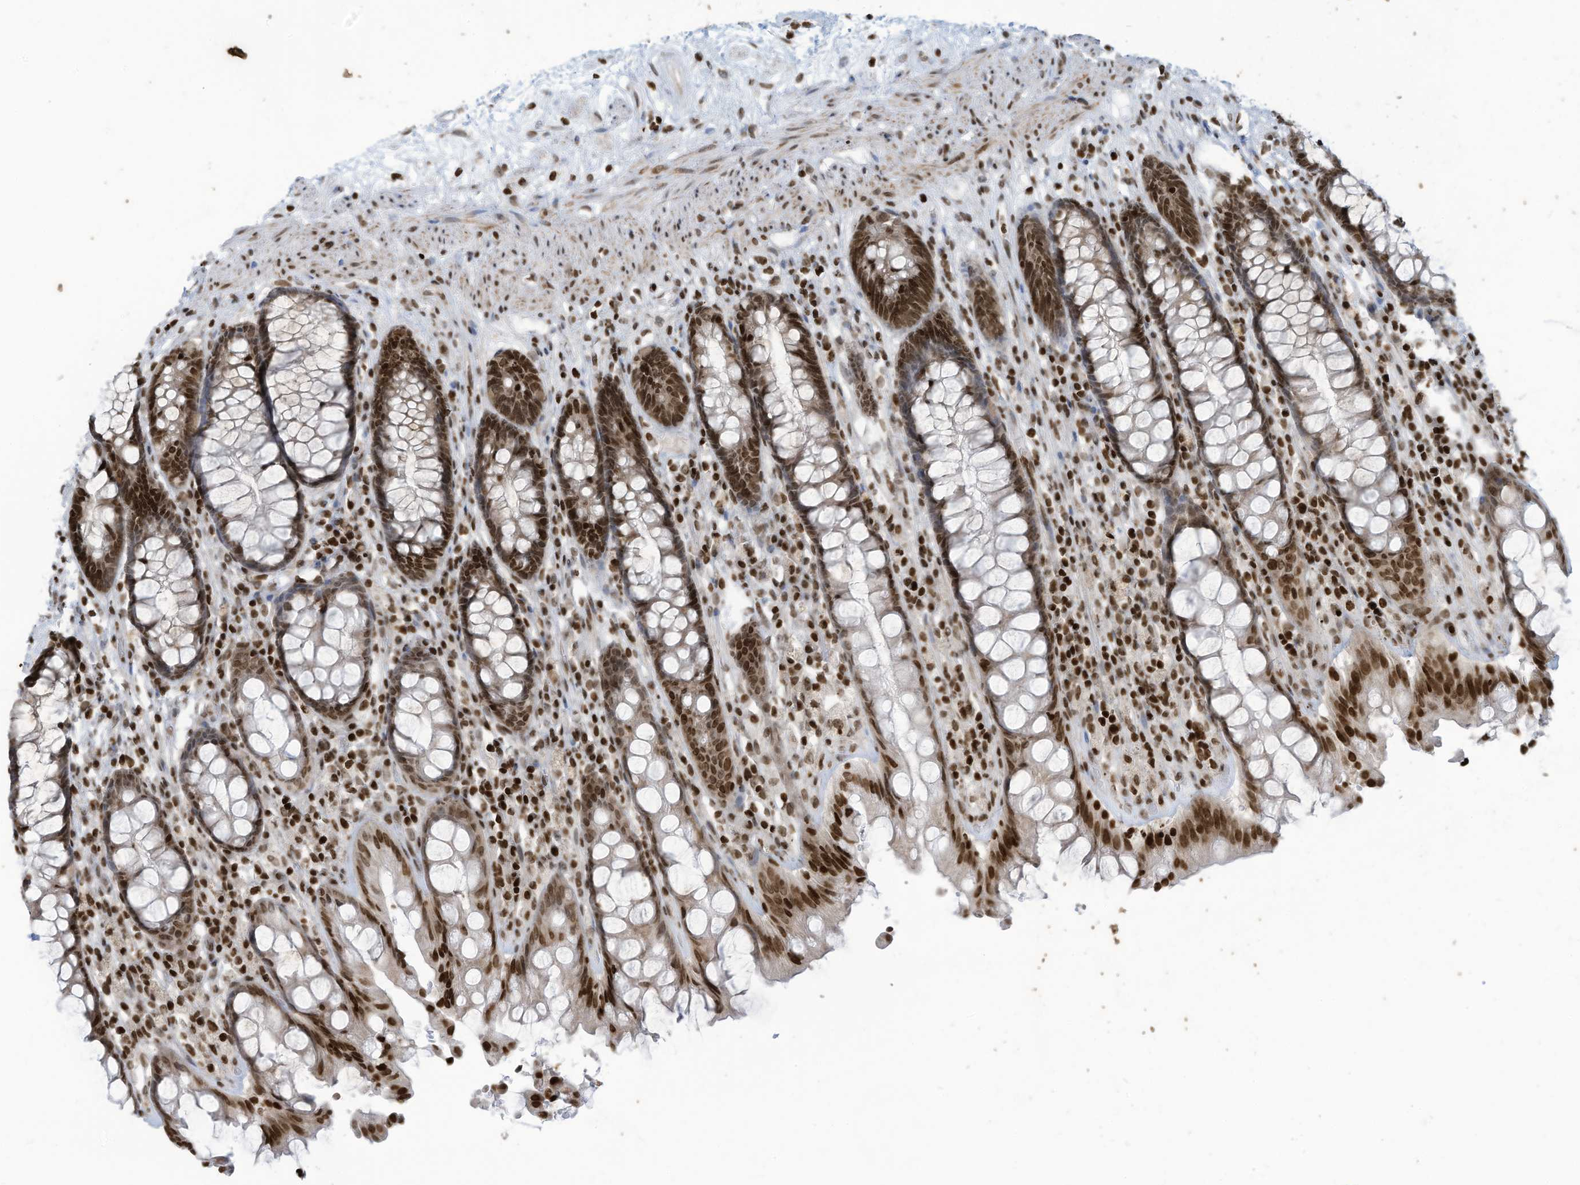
{"staining": {"intensity": "strong", "quantity": ">75%", "location": "nuclear"}, "tissue": "rectum", "cell_type": "Glandular cells", "image_type": "normal", "snomed": [{"axis": "morphology", "description": "Normal tissue, NOS"}, {"axis": "topography", "description": "Rectum"}], "caption": "Brown immunohistochemical staining in unremarkable rectum demonstrates strong nuclear staining in about >75% of glandular cells. (Stains: DAB in brown, nuclei in blue, Microscopy: brightfield microscopy at high magnification).", "gene": "ADI1", "patient": {"sex": "male", "age": 64}}